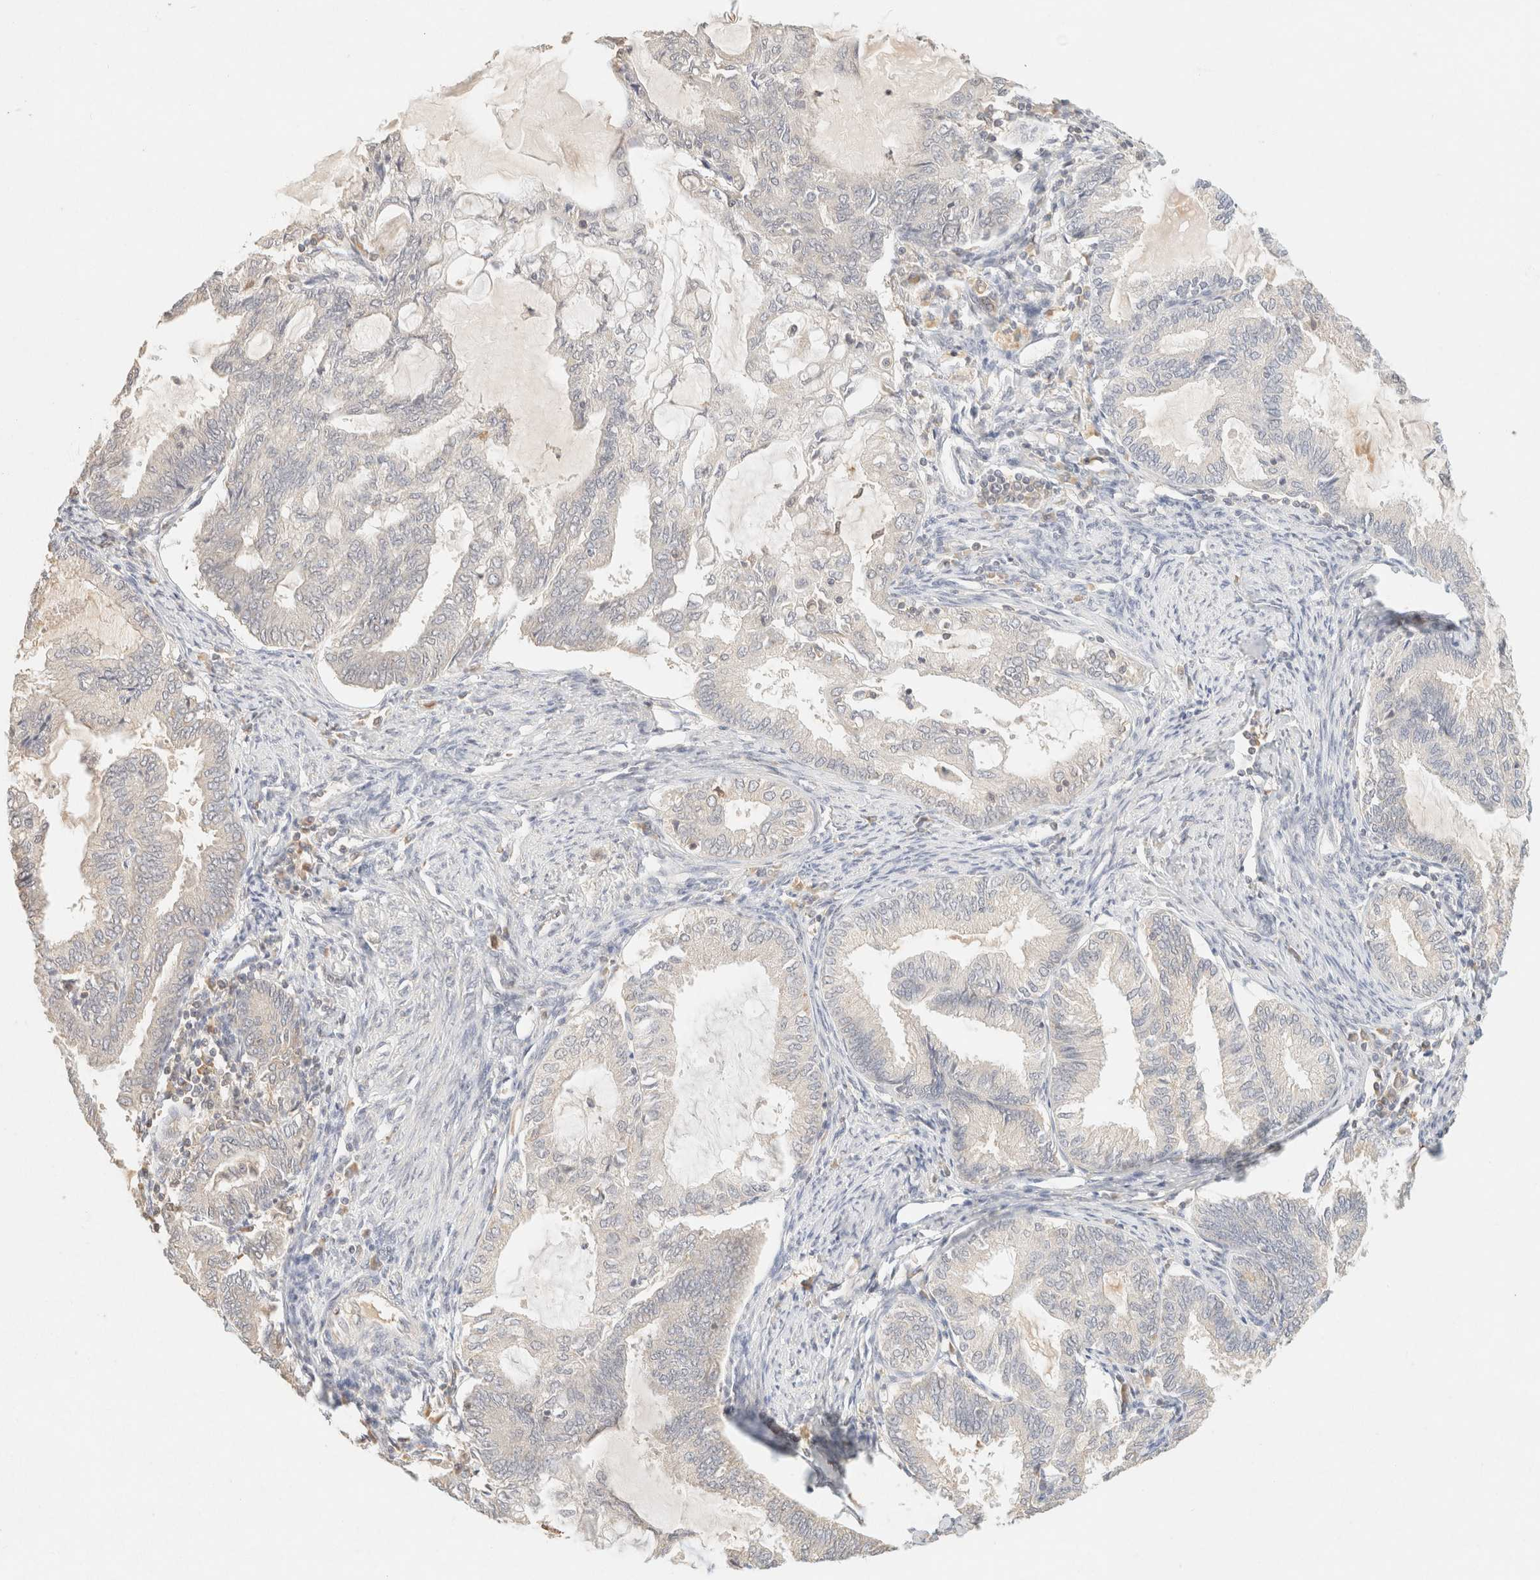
{"staining": {"intensity": "negative", "quantity": "none", "location": "none"}, "tissue": "endometrial cancer", "cell_type": "Tumor cells", "image_type": "cancer", "snomed": [{"axis": "morphology", "description": "Adenocarcinoma, NOS"}, {"axis": "topography", "description": "Endometrium"}], "caption": "DAB (3,3'-diaminobenzidine) immunohistochemical staining of human endometrial cancer (adenocarcinoma) shows no significant expression in tumor cells.", "gene": "TIMD4", "patient": {"sex": "female", "age": 86}}